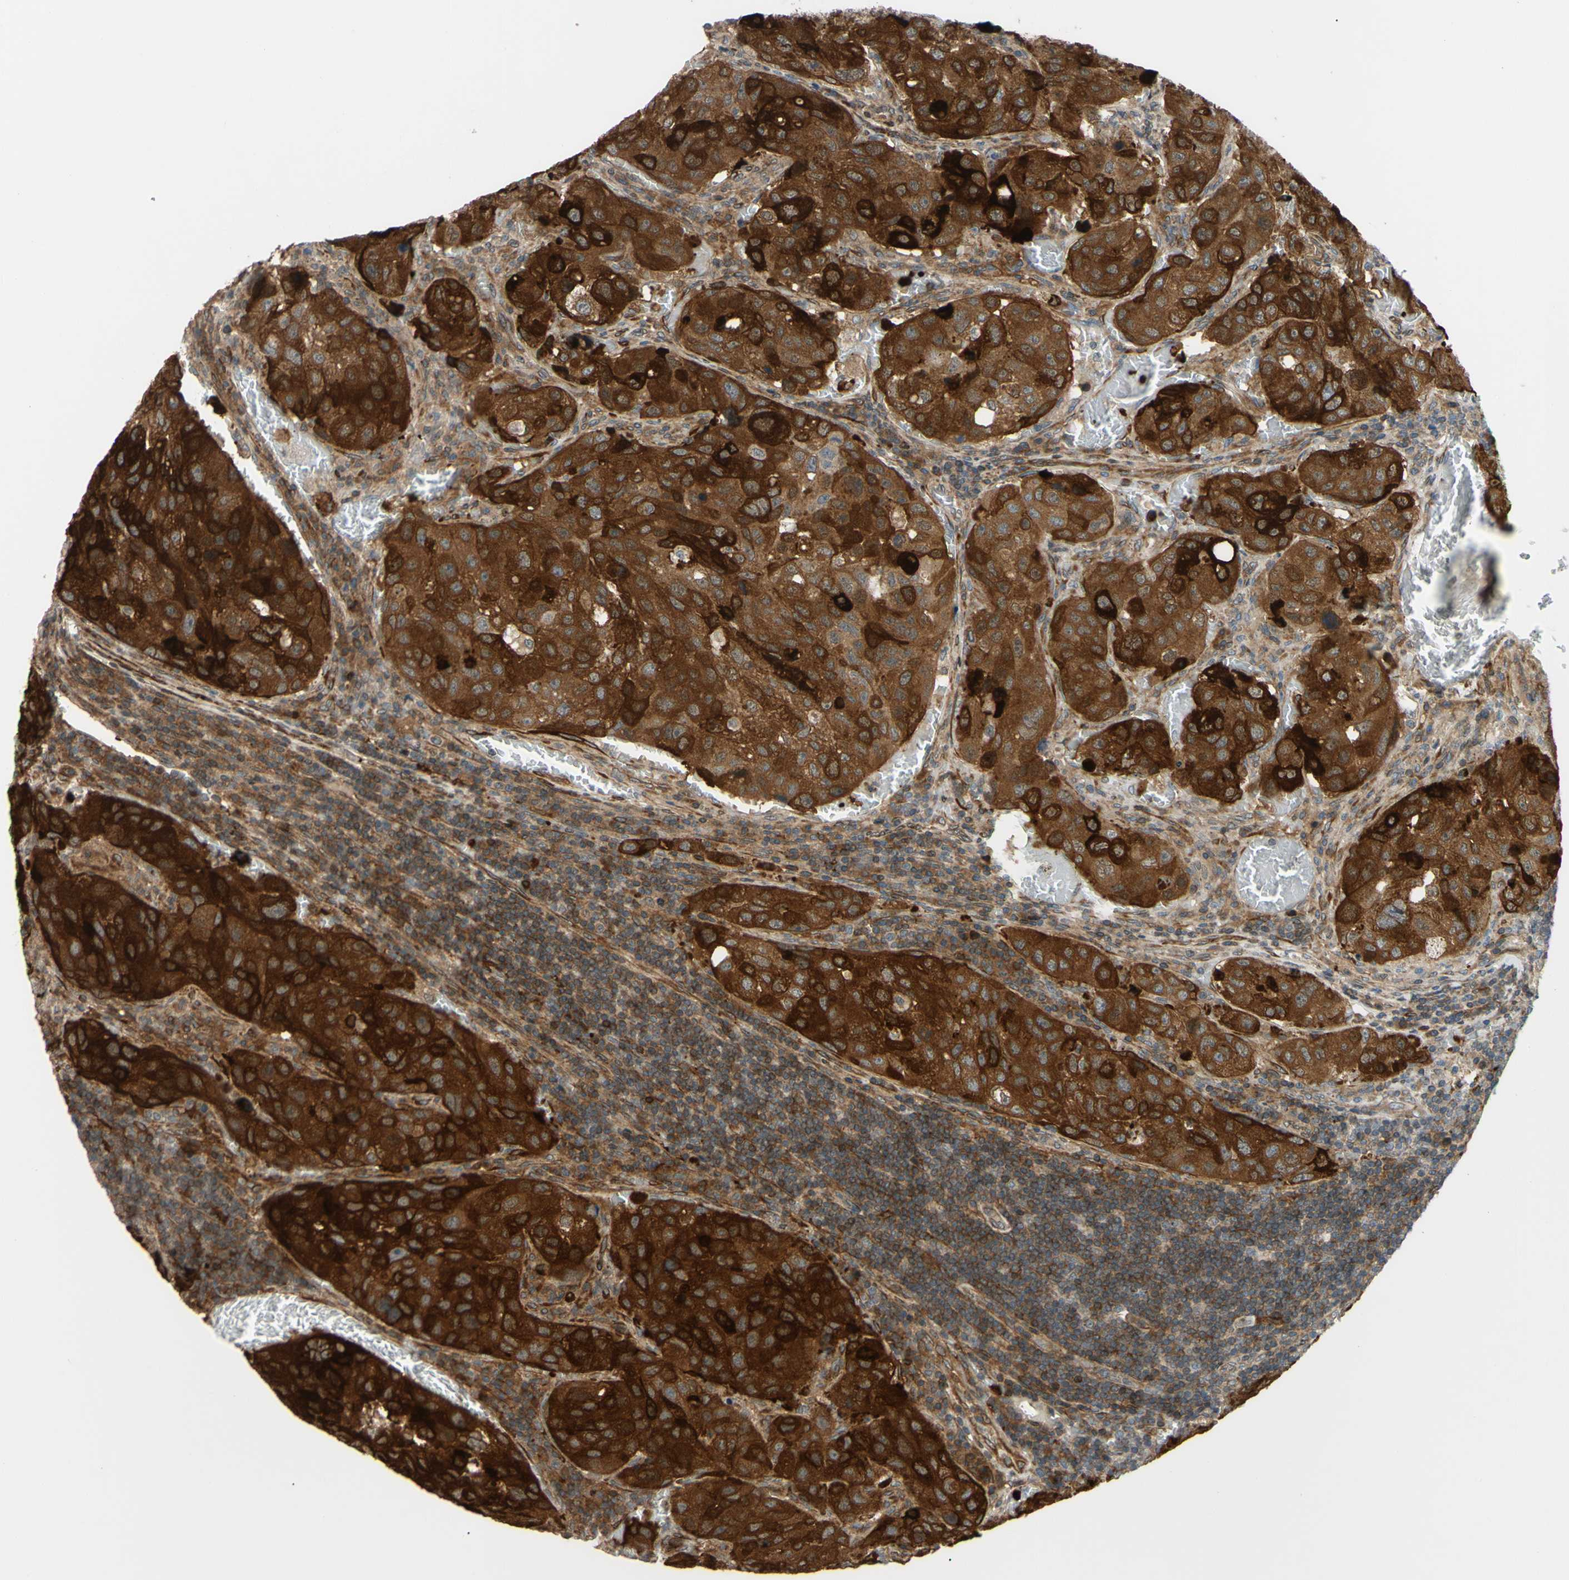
{"staining": {"intensity": "strong", "quantity": ">75%", "location": "cytoplasmic/membranous"}, "tissue": "urothelial cancer", "cell_type": "Tumor cells", "image_type": "cancer", "snomed": [{"axis": "morphology", "description": "Urothelial carcinoma, High grade"}, {"axis": "topography", "description": "Lymph node"}, {"axis": "topography", "description": "Urinary bladder"}], "caption": "Tumor cells demonstrate high levels of strong cytoplasmic/membranous staining in approximately >75% of cells in high-grade urothelial carcinoma.", "gene": "PRAF2", "patient": {"sex": "male", "age": 51}}